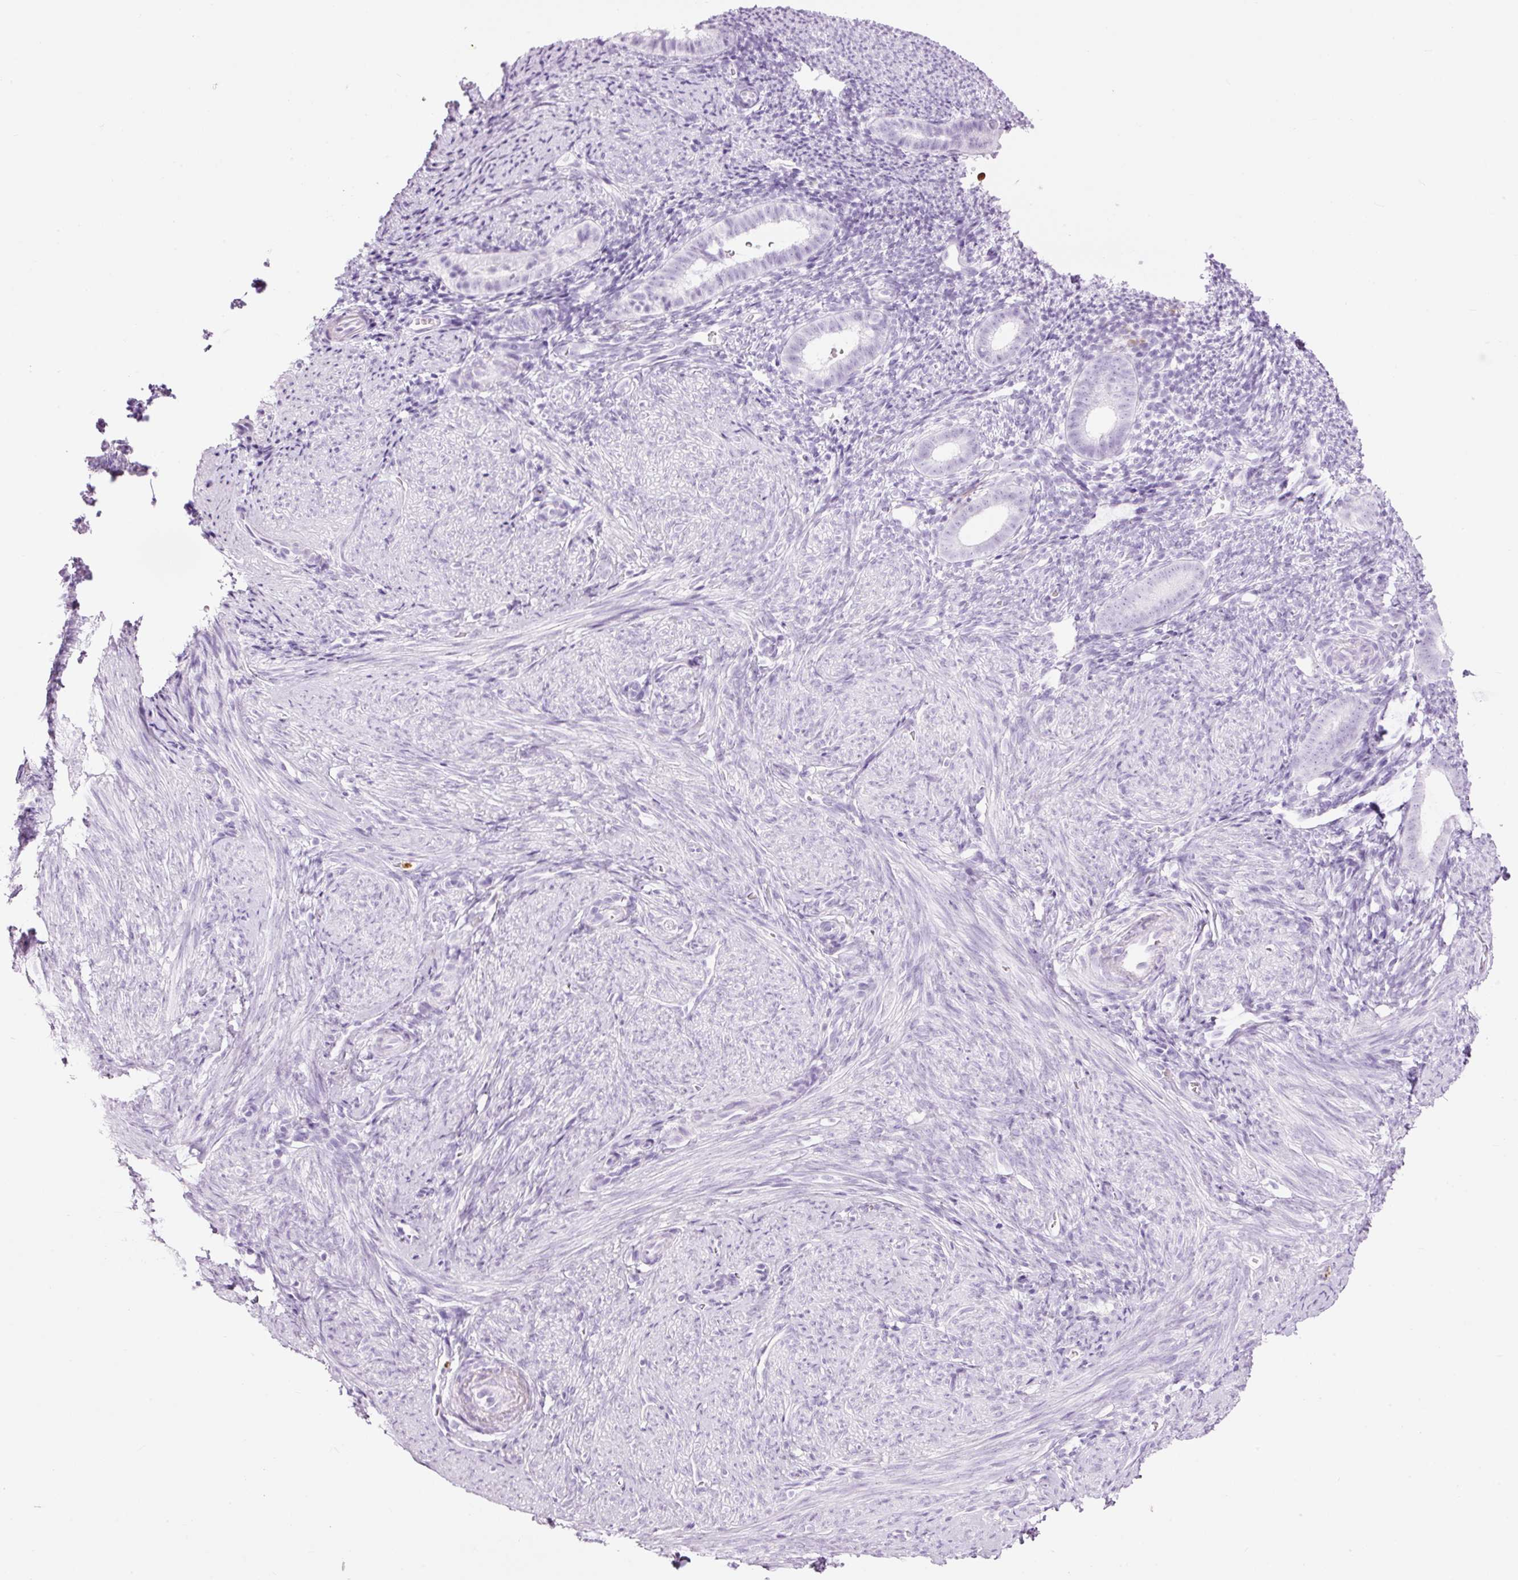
{"staining": {"intensity": "negative", "quantity": "none", "location": "none"}, "tissue": "endometrium", "cell_type": "Cells in endometrial stroma", "image_type": "normal", "snomed": [{"axis": "morphology", "description": "Normal tissue, NOS"}, {"axis": "topography", "description": "Endometrium"}], "caption": "Immunohistochemistry (IHC) histopathology image of unremarkable endometrium stained for a protein (brown), which demonstrates no expression in cells in endometrial stroma. (IHC, brightfield microscopy, high magnification).", "gene": "LYZ", "patient": {"sex": "female", "age": 39}}